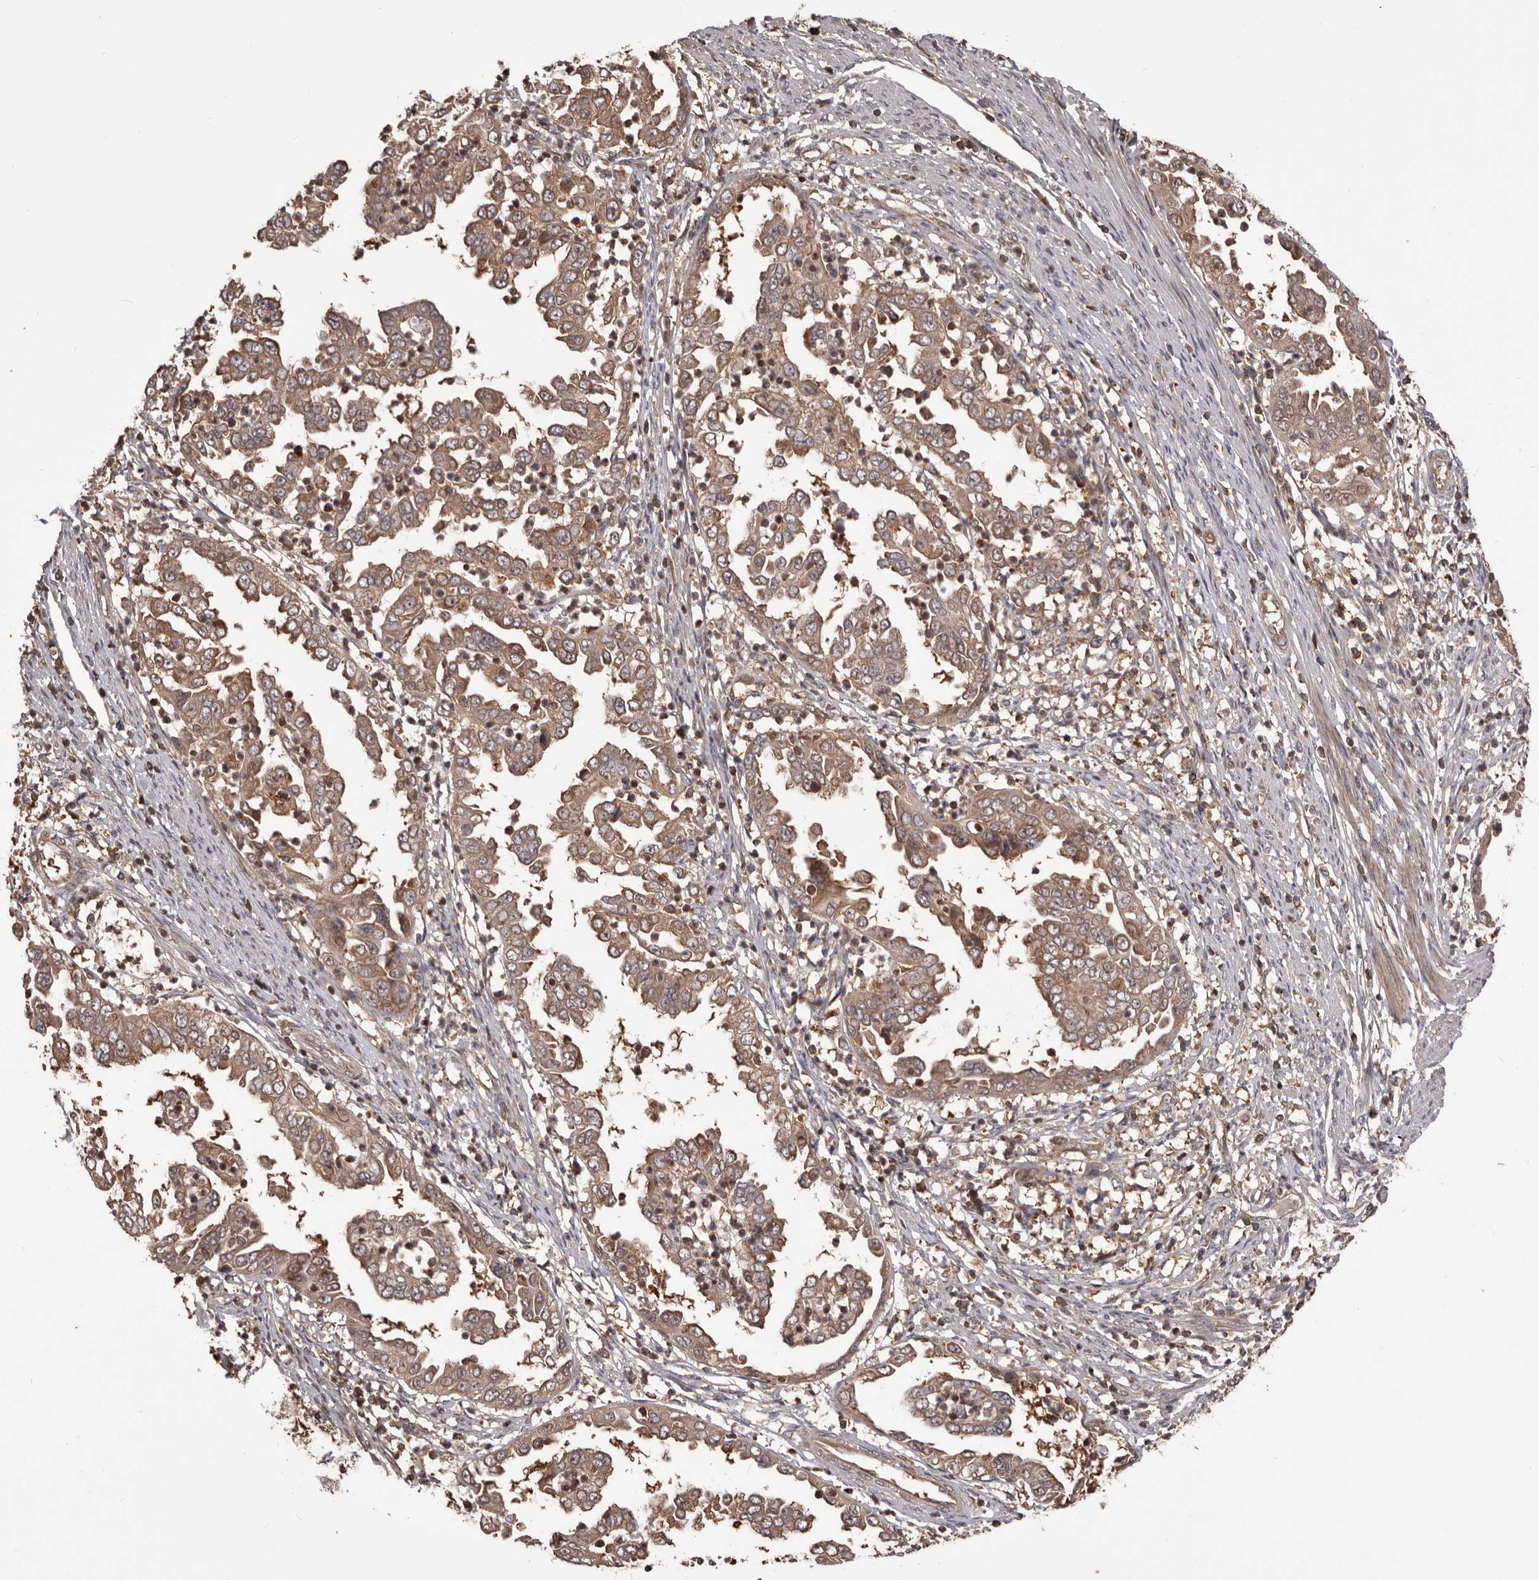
{"staining": {"intensity": "moderate", "quantity": ">75%", "location": "cytoplasmic/membranous"}, "tissue": "endometrial cancer", "cell_type": "Tumor cells", "image_type": "cancer", "snomed": [{"axis": "morphology", "description": "Adenocarcinoma, NOS"}, {"axis": "topography", "description": "Endometrium"}], "caption": "A brown stain highlights moderate cytoplasmic/membranous positivity of a protein in human endometrial adenocarcinoma tumor cells.", "gene": "HBS1L", "patient": {"sex": "female", "age": 85}}